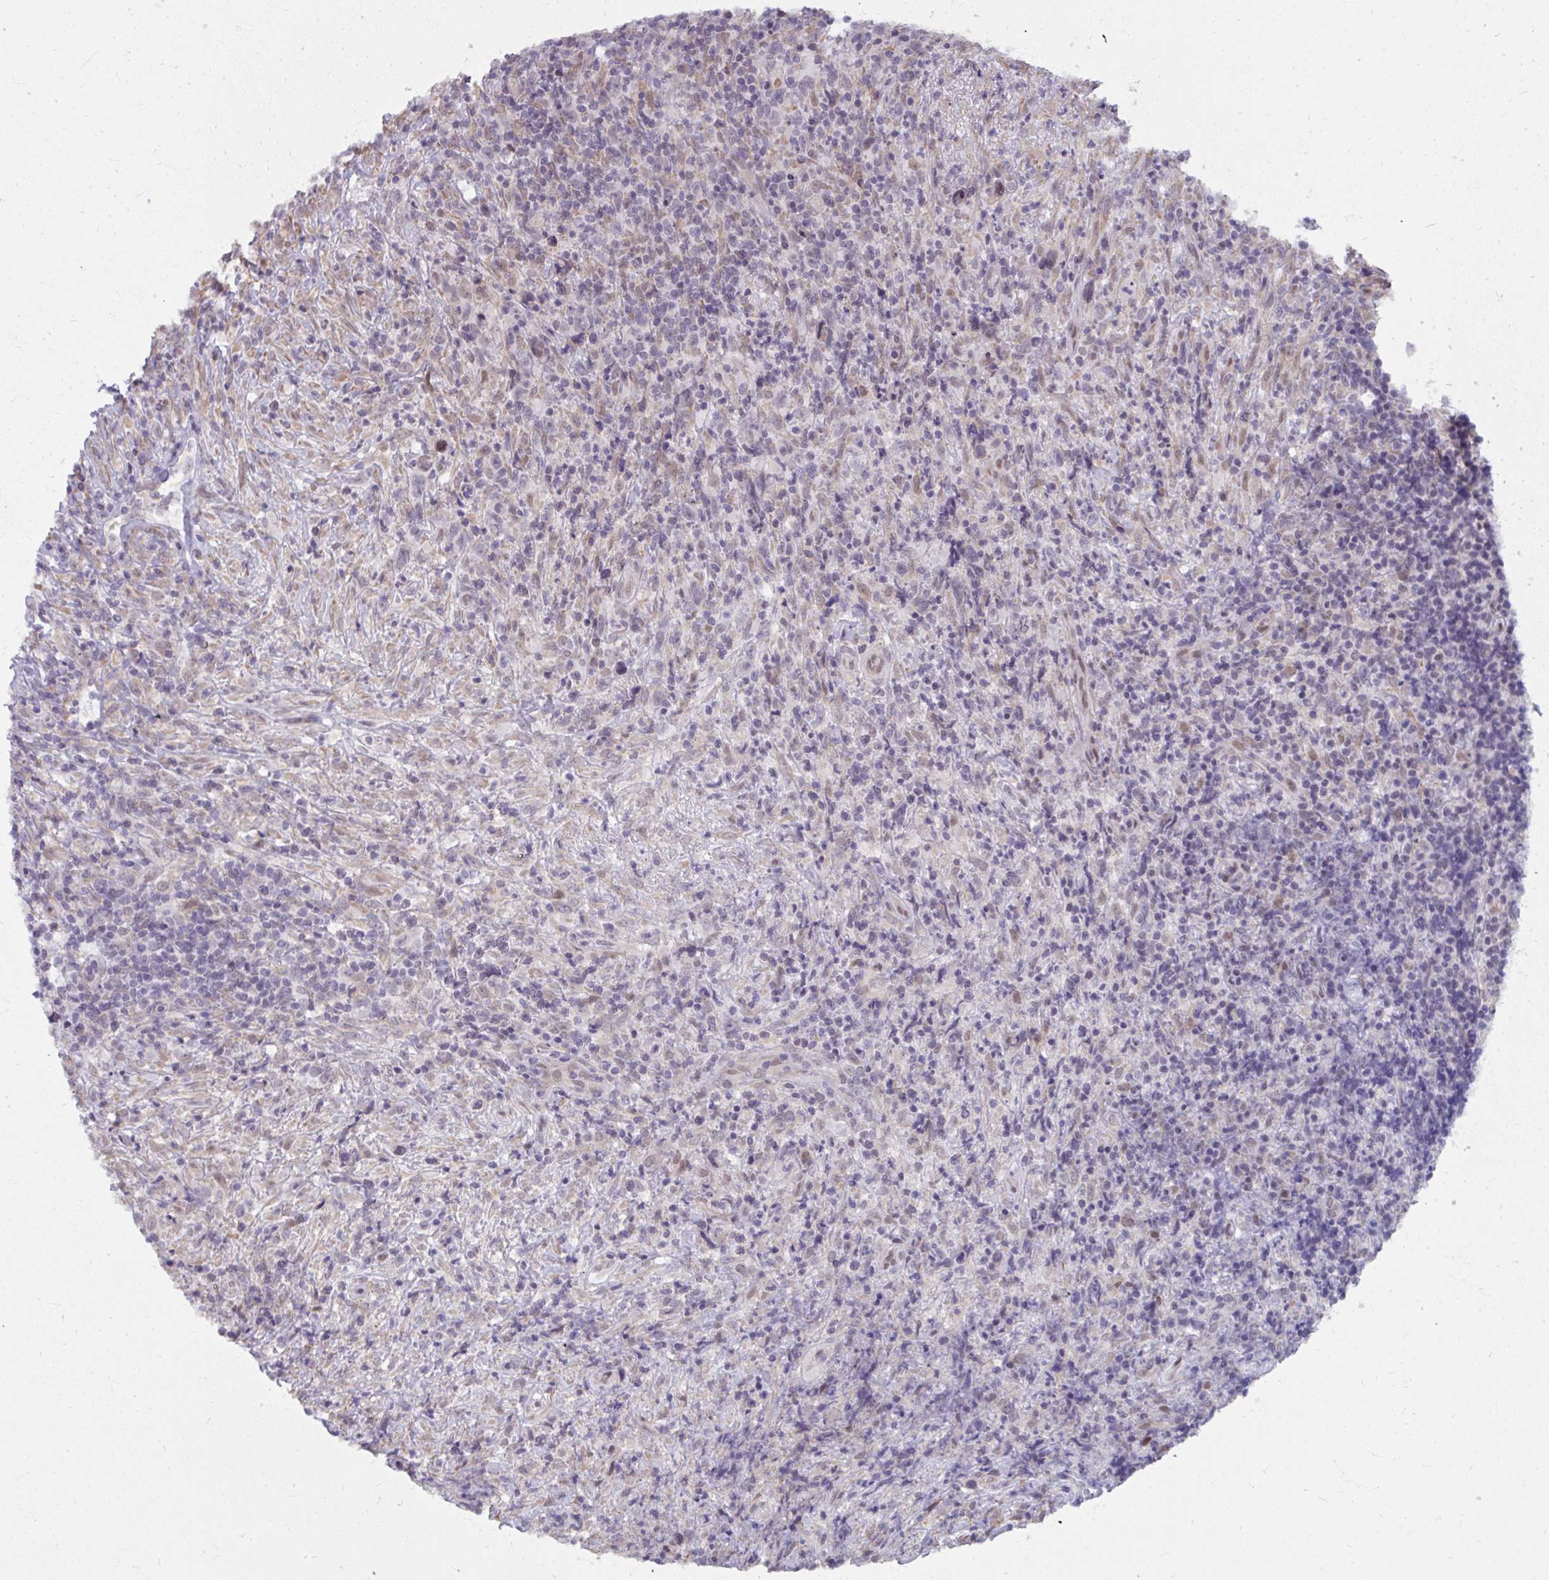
{"staining": {"intensity": "negative", "quantity": "none", "location": "none"}, "tissue": "lymphoma", "cell_type": "Tumor cells", "image_type": "cancer", "snomed": [{"axis": "morphology", "description": "Hodgkin's disease, NOS"}, {"axis": "topography", "description": "Lymph node"}], "caption": "There is no significant staining in tumor cells of lymphoma.", "gene": "NMNAT1", "patient": {"sex": "female", "age": 18}}